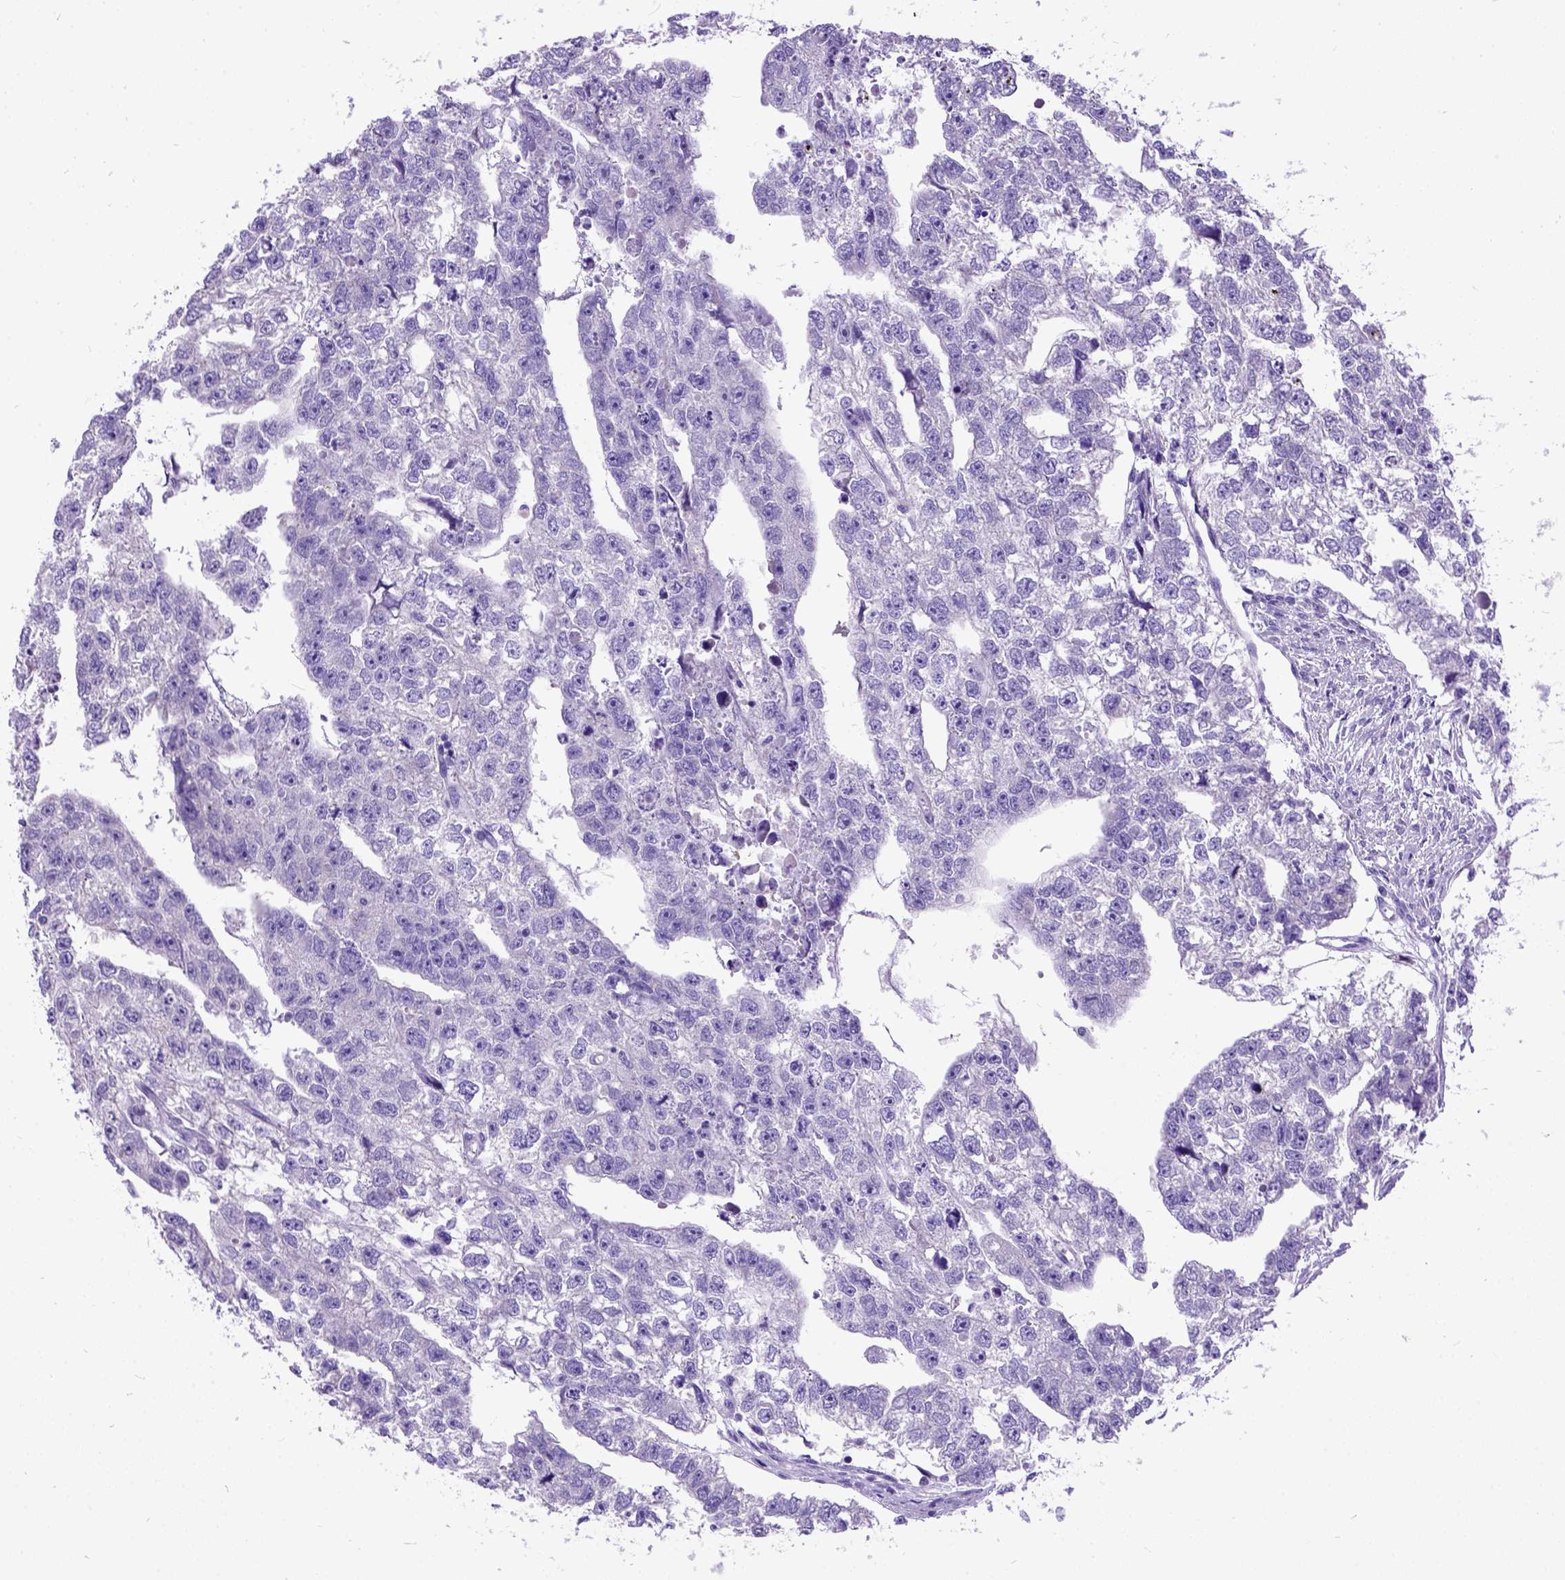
{"staining": {"intensity": "negative", "quantity": "none", "location": "none"}, "tissue": "testis cancer", "cell_type": "Tumor cells", "image_type": "cancer", "snomed": [{"axis": "morphology", "description": "Carcinoma, Embryonal, NOS"}, {"axis": "morphology", "description": "Teratoma, malignant, NOS"}, {"axis": "topography", "description": "Testis"}], "caption": "Tumor cells are negative for brown protein staining in testis cancer.", "gene": "CFAP54", "patient": {"sex": "male", "age": 44}}